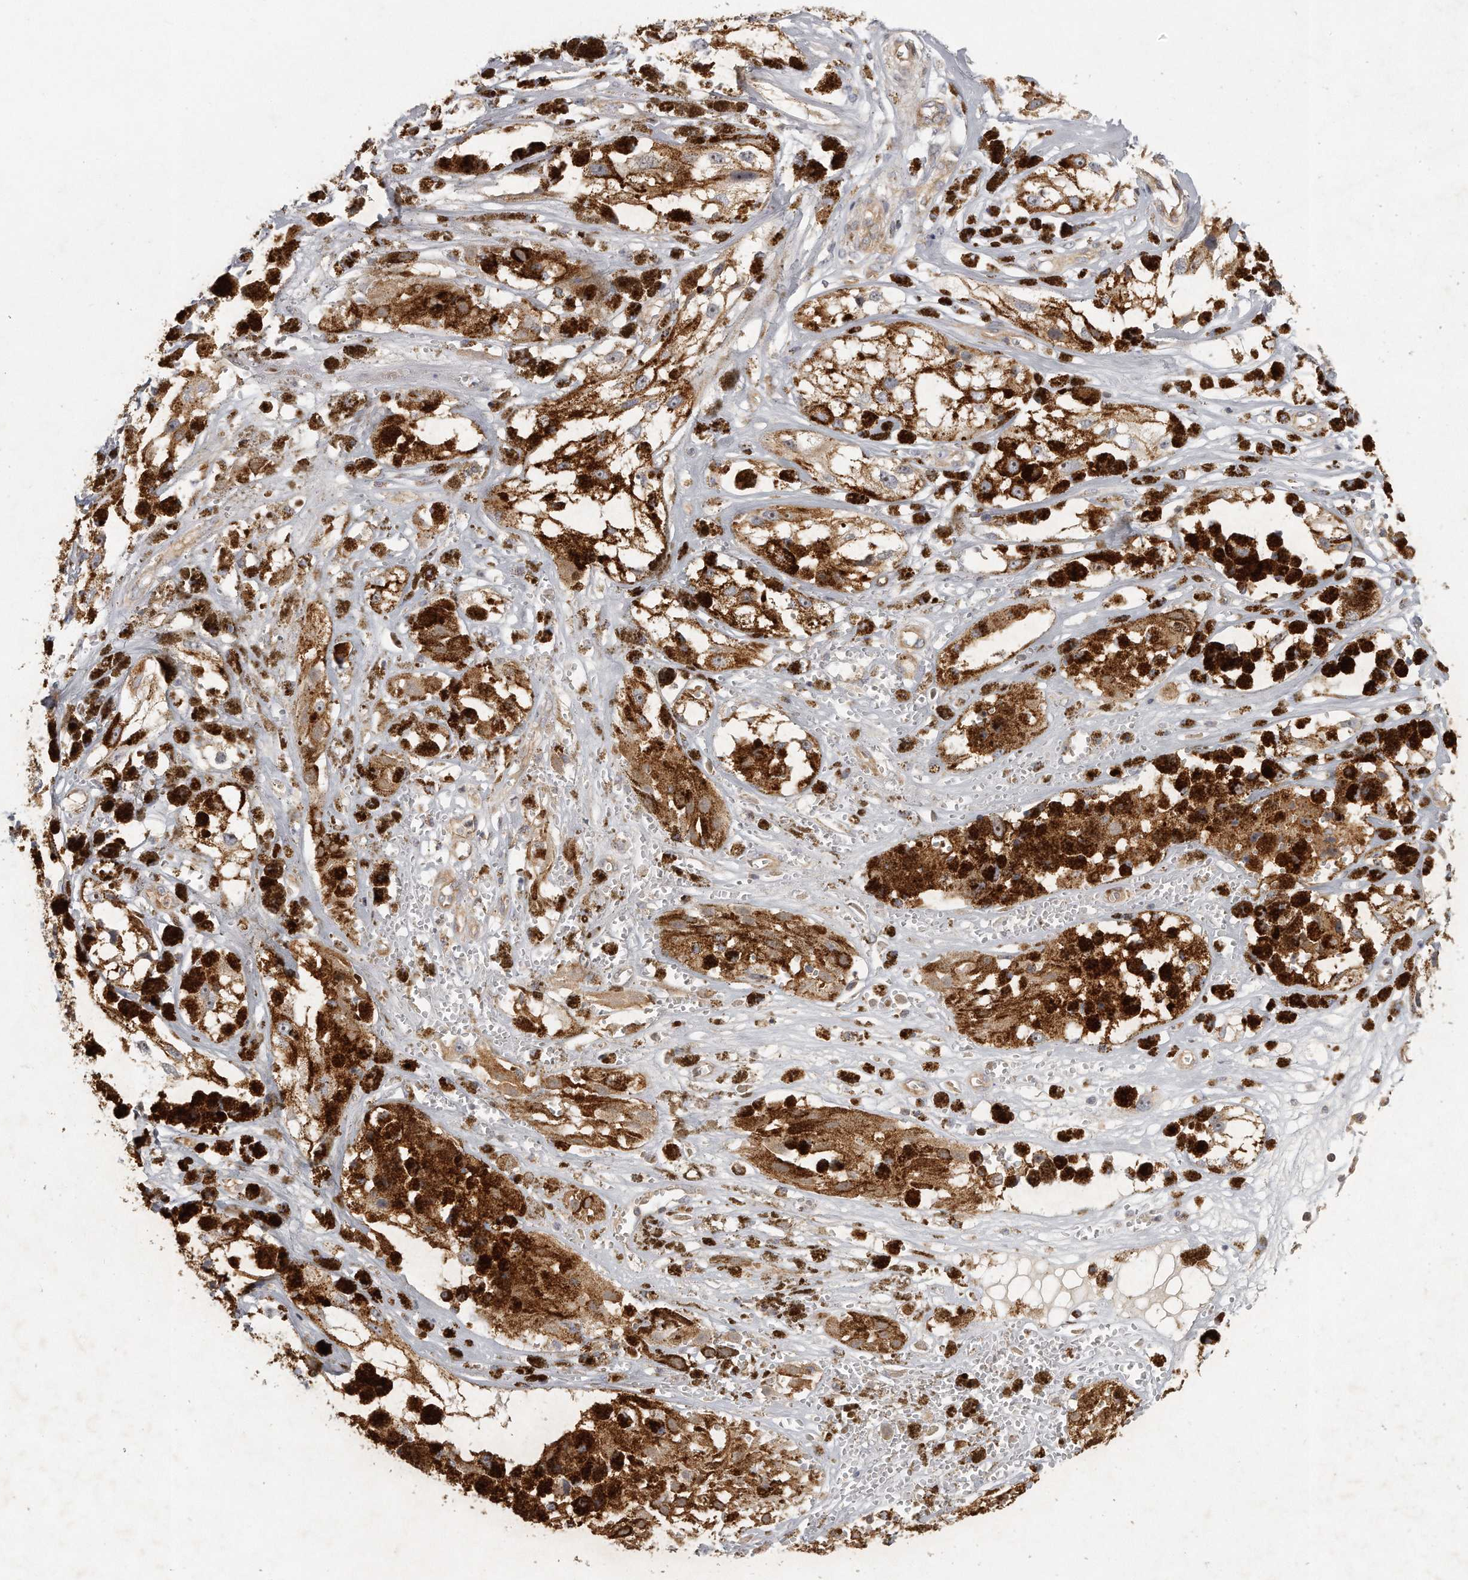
{"staining": {"intensity": "moderate", "quantity": ">75%", "location": "cytoplasmic/membranous"}, "tissue": "melanoma", "cell_type": "Tumor cells", "image_type": "cancer", "snomed": [{"axis": "morphology", "description": "Malignant melanoma, NOS"}, {"axis": "topography", "description": "Skin"}], "caption": "An image of human malignant melanoma stained for a protein displays moderate cytoplasmic/membranous brown staining in tumor cells.", "gene": "MTERF4", "patient": {"sex": "male", "age": 88}}